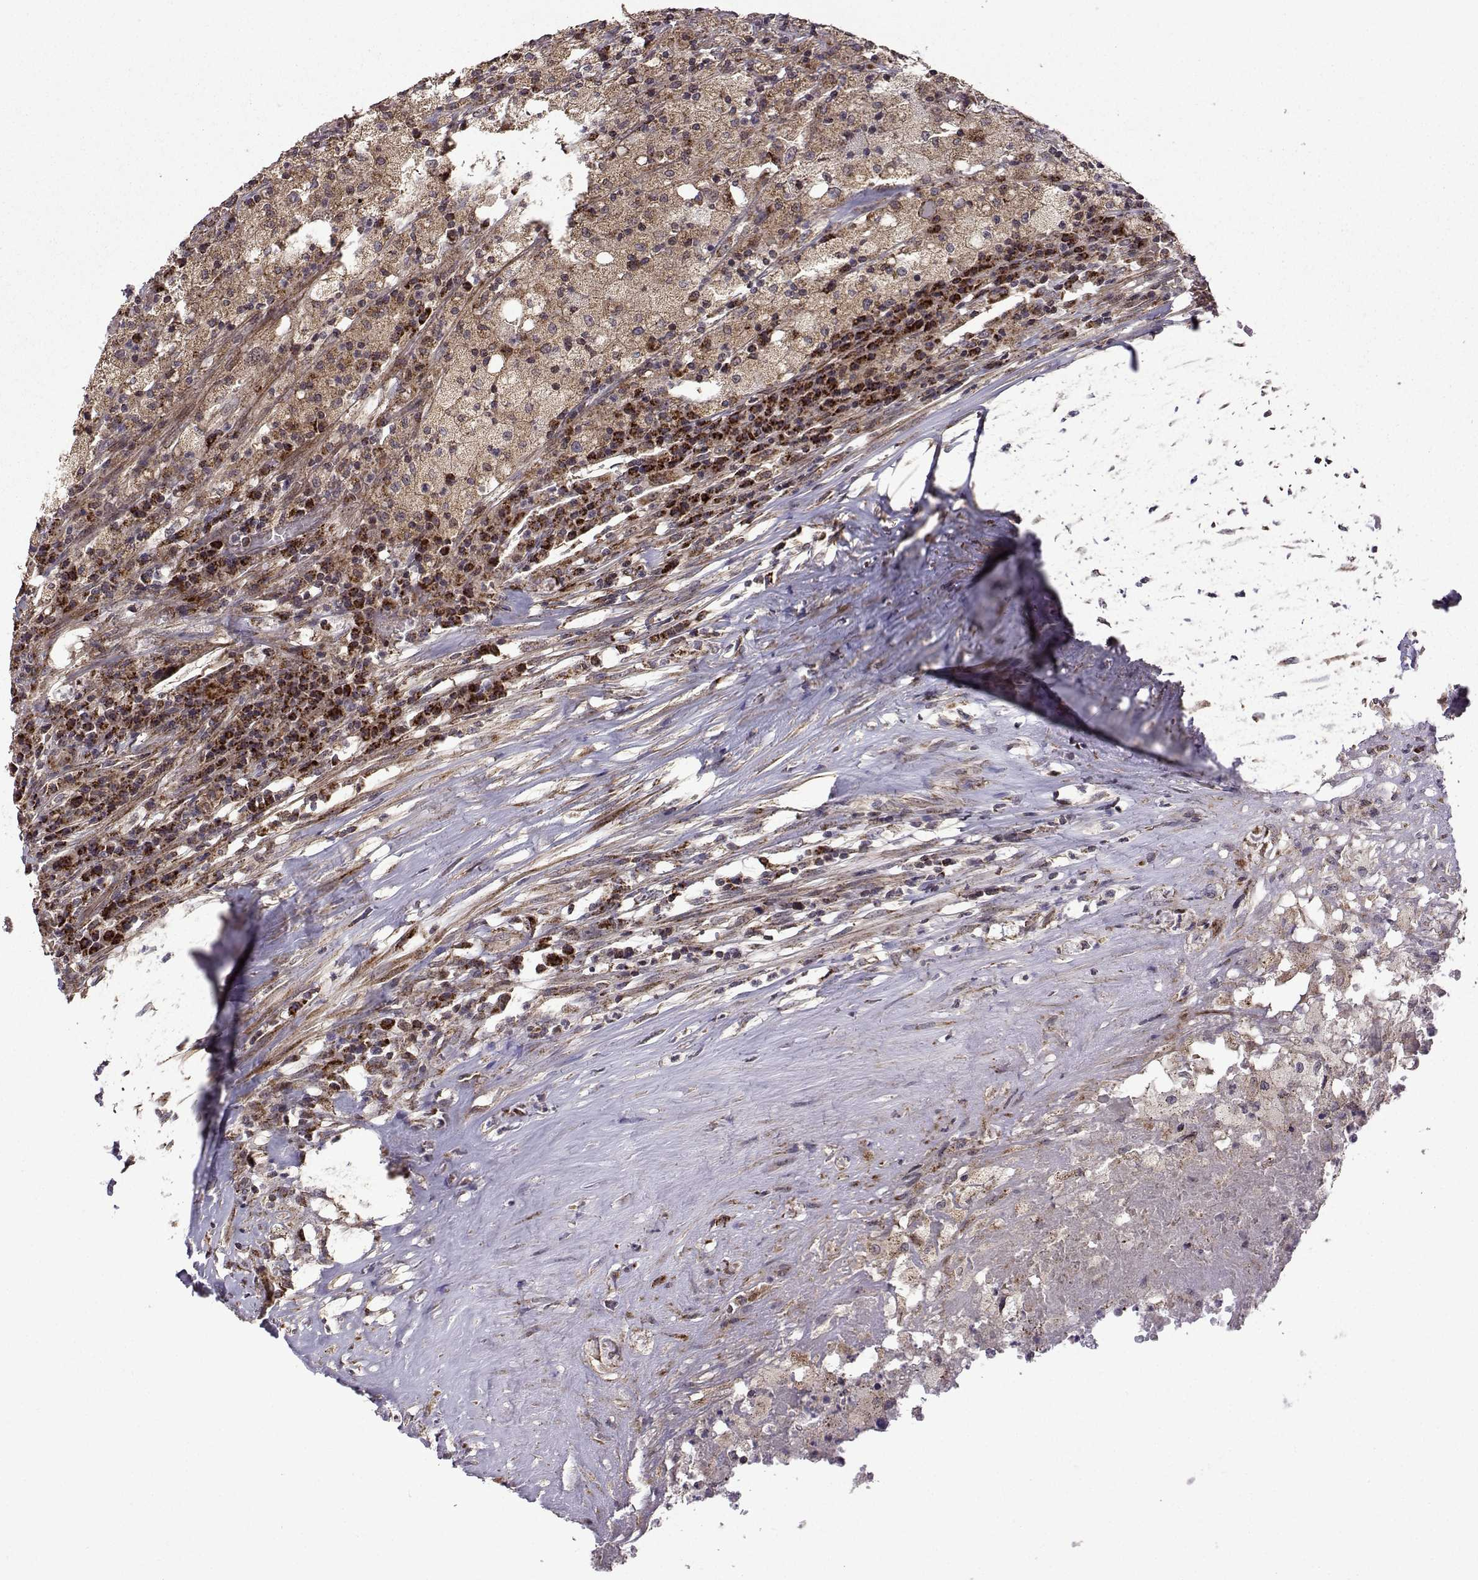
{"staining": {"intensity": "weak", "quantity": ">75%", "location": "cytoplasmic/membranous"}, "tissue": "testis cancer", "cell_type": "Tumor cells", "image_type": "cancer", "snomed": [{"axis": "morphology", "description": "Necrosis, NOS"}, {"axis": "morphology", "description": "Carcinoma, Embryonal, NOS"}, {"axis": "topography", "description": "Testis"}], "caption": "Immunohistochemical staining of human testis cancer (embryonal carcinoma) demonstrates low levels of weak cytoplasmic/membranous staining in about >75% of tumor cells.", "gene": "TAB2", "patient": {"sex": "male", "age": 19}}